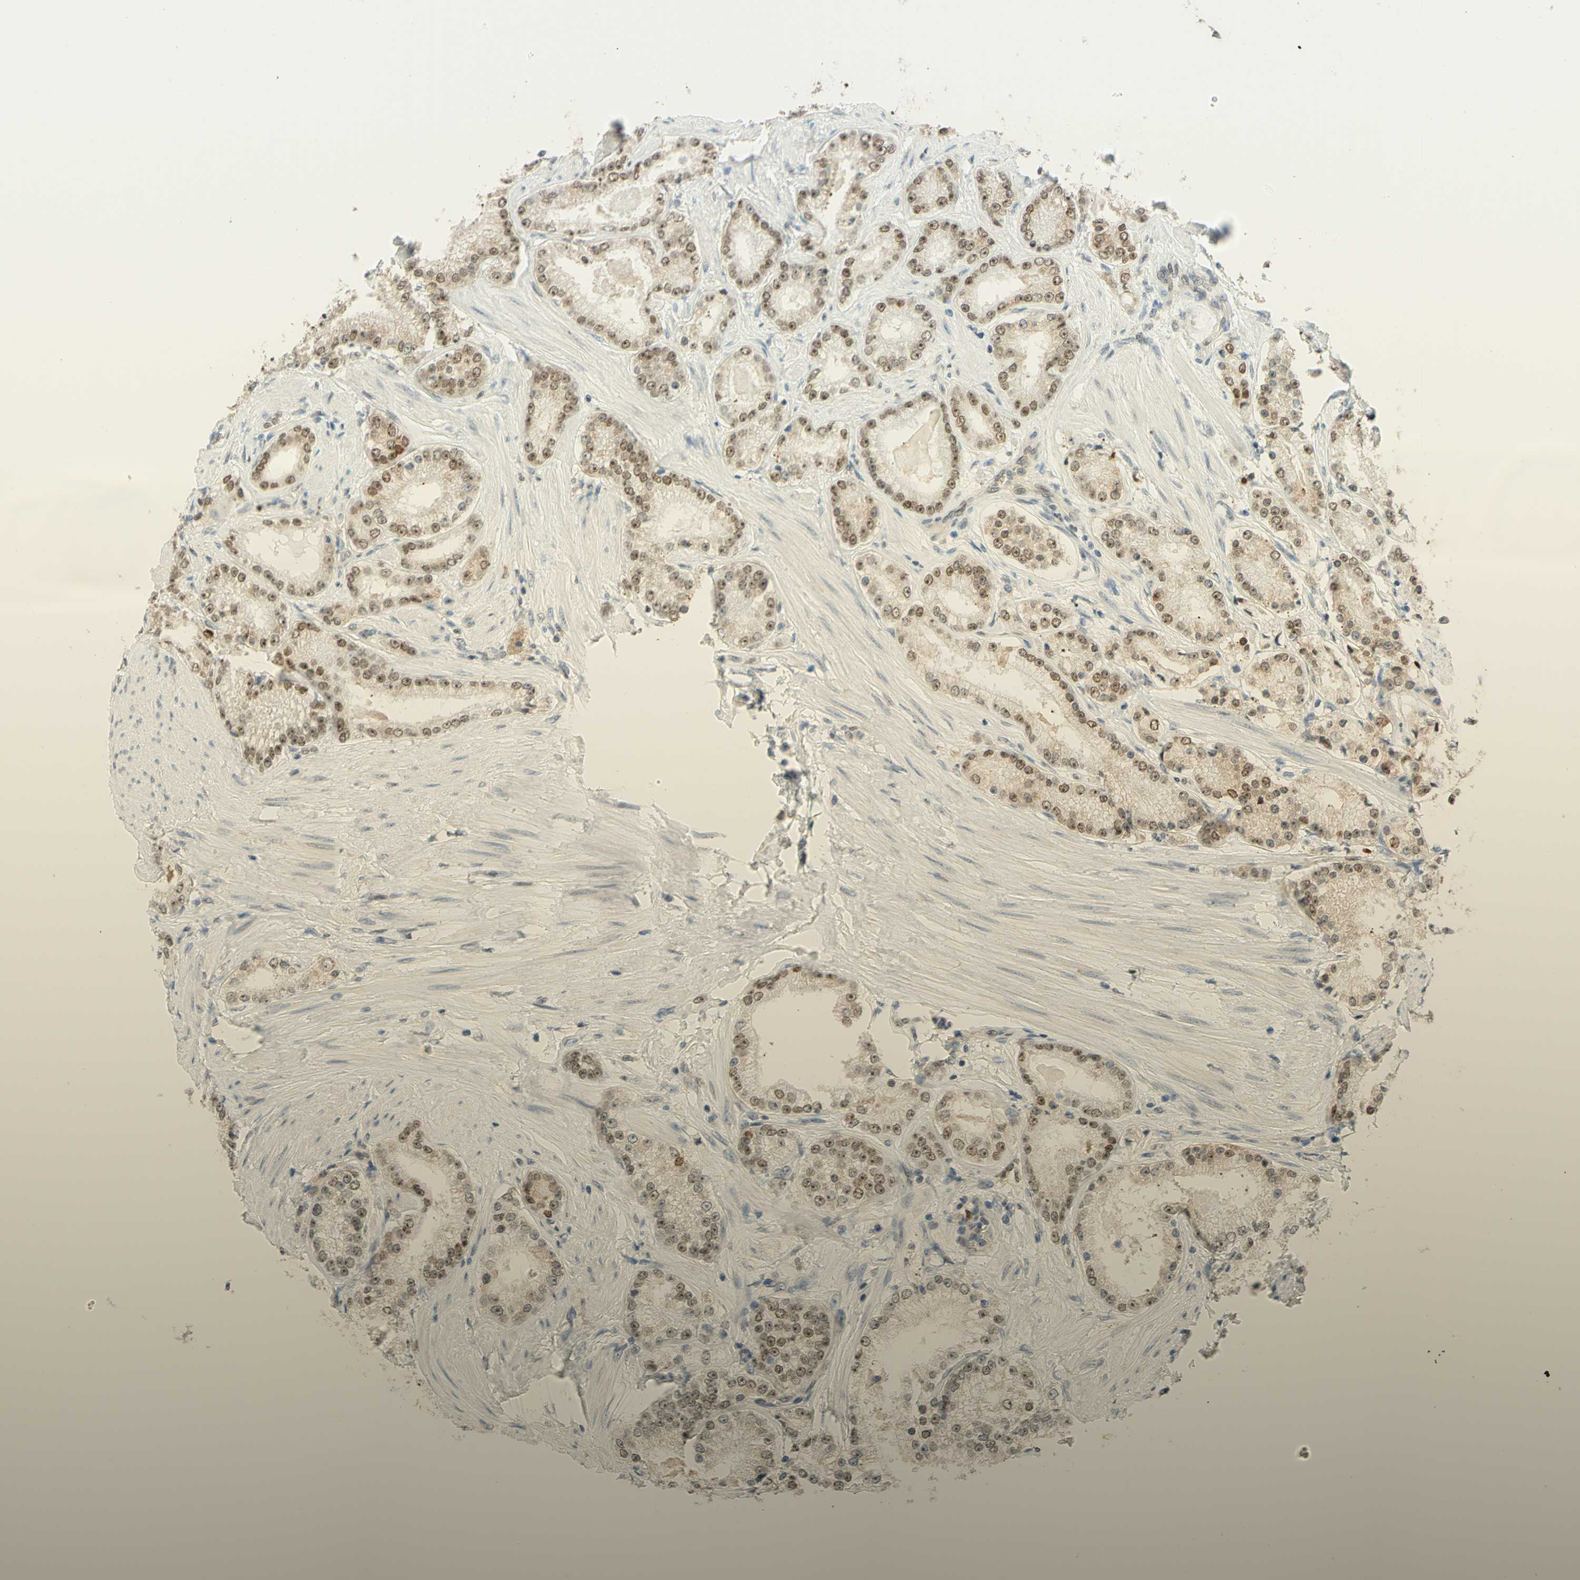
{"staining": {"intensity": "moderate", "quantity": ">75%", "location": "nuclear"}, "tissue": "prostate cancer", "cell_type": "Tumor cells", "image_type": "cancer", "snomed": [{"axis": "morphology", "description": "Adenocarcinoma, Low grade"}, {"axis": "topography", "description": "Prostate"}], "caption": "Immunohistochemical staining of low-grade adenocarcinoma (prostate) exhibits medium levels of moderate nuclear protein staining in approximately >75% of tumor cells. The staining is performed using DAB brown chromogen to label protein expression. The nuclei are counter-stained blue using hematoxylin.", "gene": "POLB", "patient": {"sex": "male", "age": 63}}